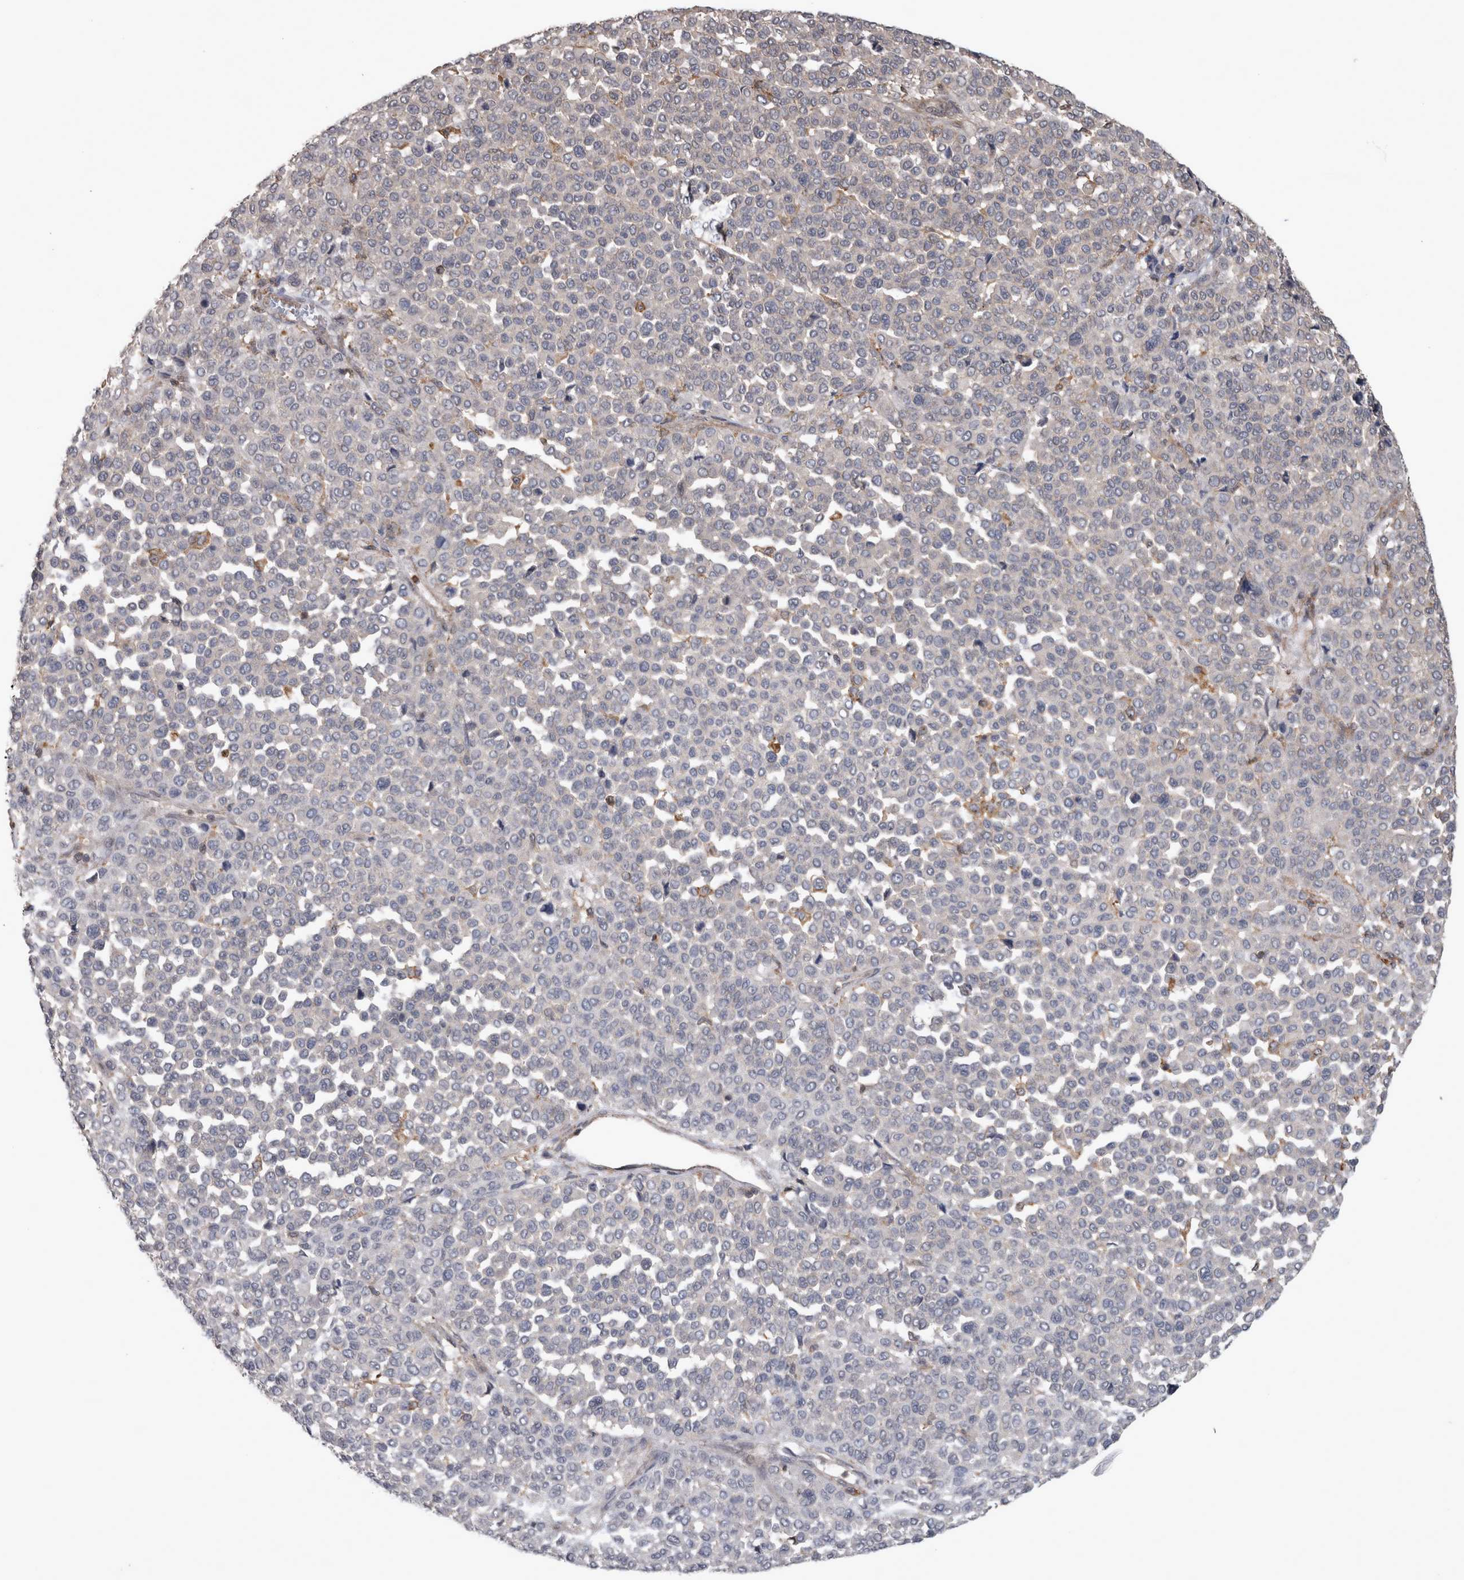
{"staining": {"intensity": "negative", "quantity": "none", "location": "none"}, "tissue": "melanoma", "cell_type": "Tumor cells", "image_type": "cancer", "snomed": [{"axis": "morphology", "description": "Malignant melanoma, Metastatic site"}, {"axis": "topography", "description": "Pancreas"}], "caption": "Immunohistochemistry image of neoplastic tissue: human melanoma stained with DAB (3,3'-diaminobenzidine) shows no significant protein expression in tumor cells.", "gene": "SPATA48", "patient": {"sex": "female", "age": 30}}